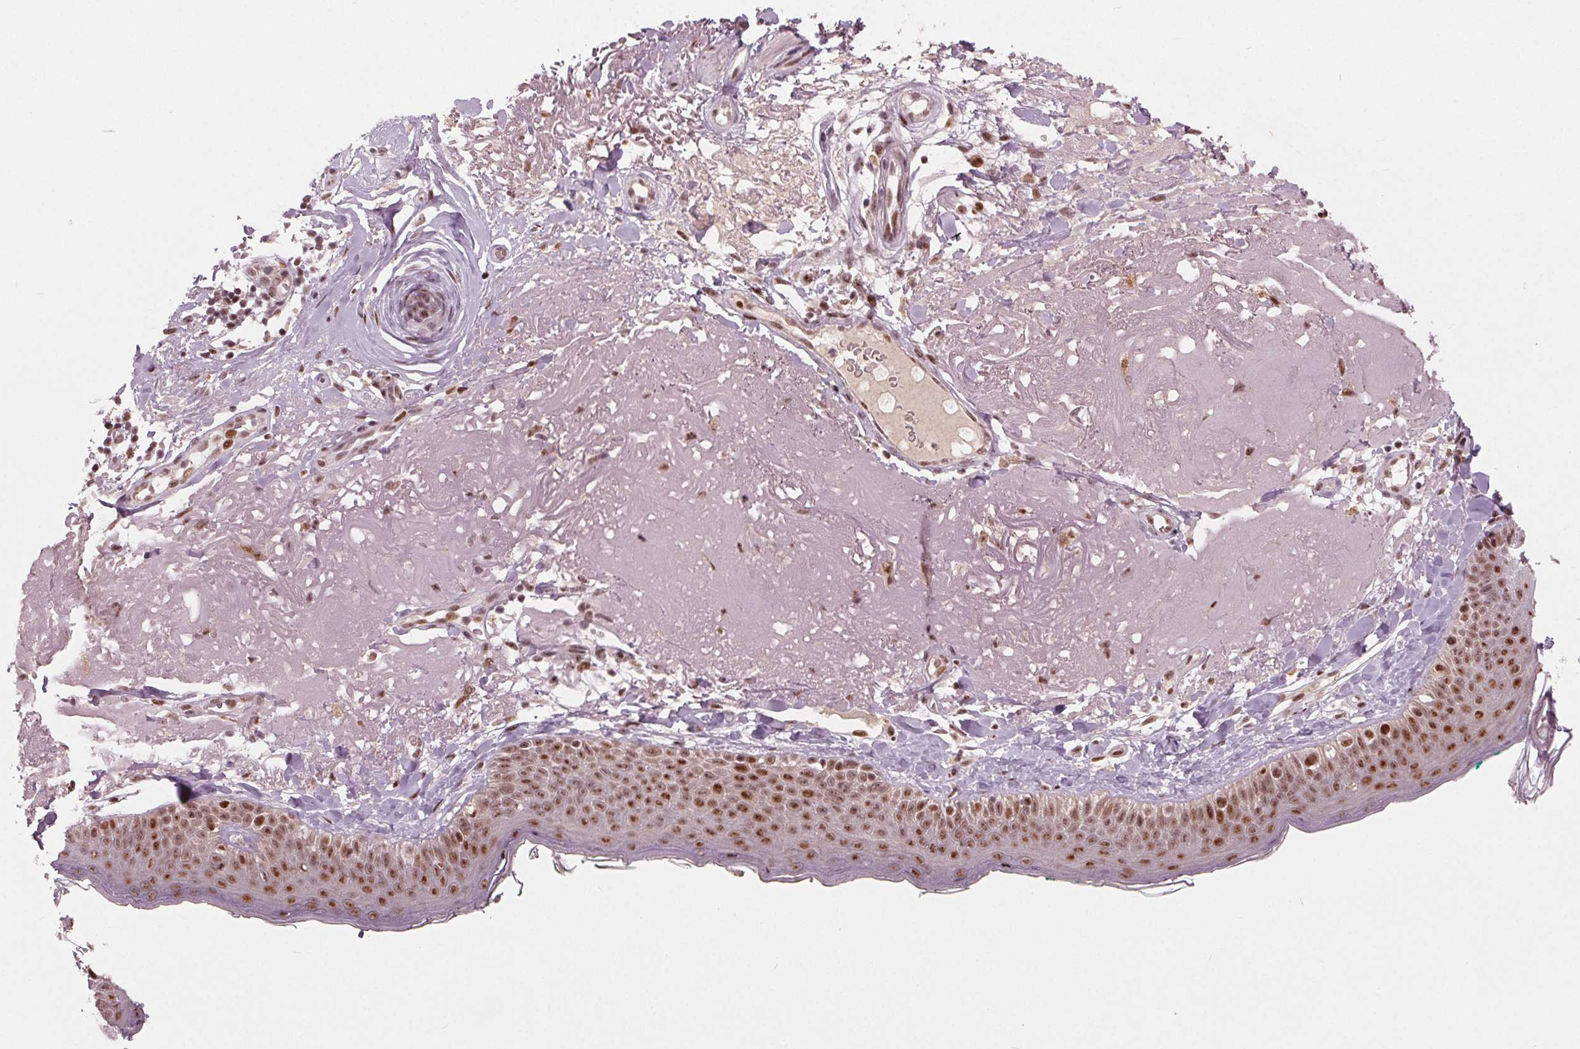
{"staining": {"intensity": "moderate", "quantity": ">75%", "location": "nuclear"}, "tissue": "skin", "cell_type": "Fibroblasts", "image_type": "normal", "snomed": [{"axis": "morphology", "description": "Normal tissue, NOS"}, {"axis": "topography", "description": "Skin"}], "caption": "Immunohistochemistry (IHC) histopathology image of benign skin stained for a protein (brown), which shows medium levels of moderate nuclear expression in about >75% of fibroblasts.", "gene": "TTC34", "patient": {"sex": "male", "age": 73}}